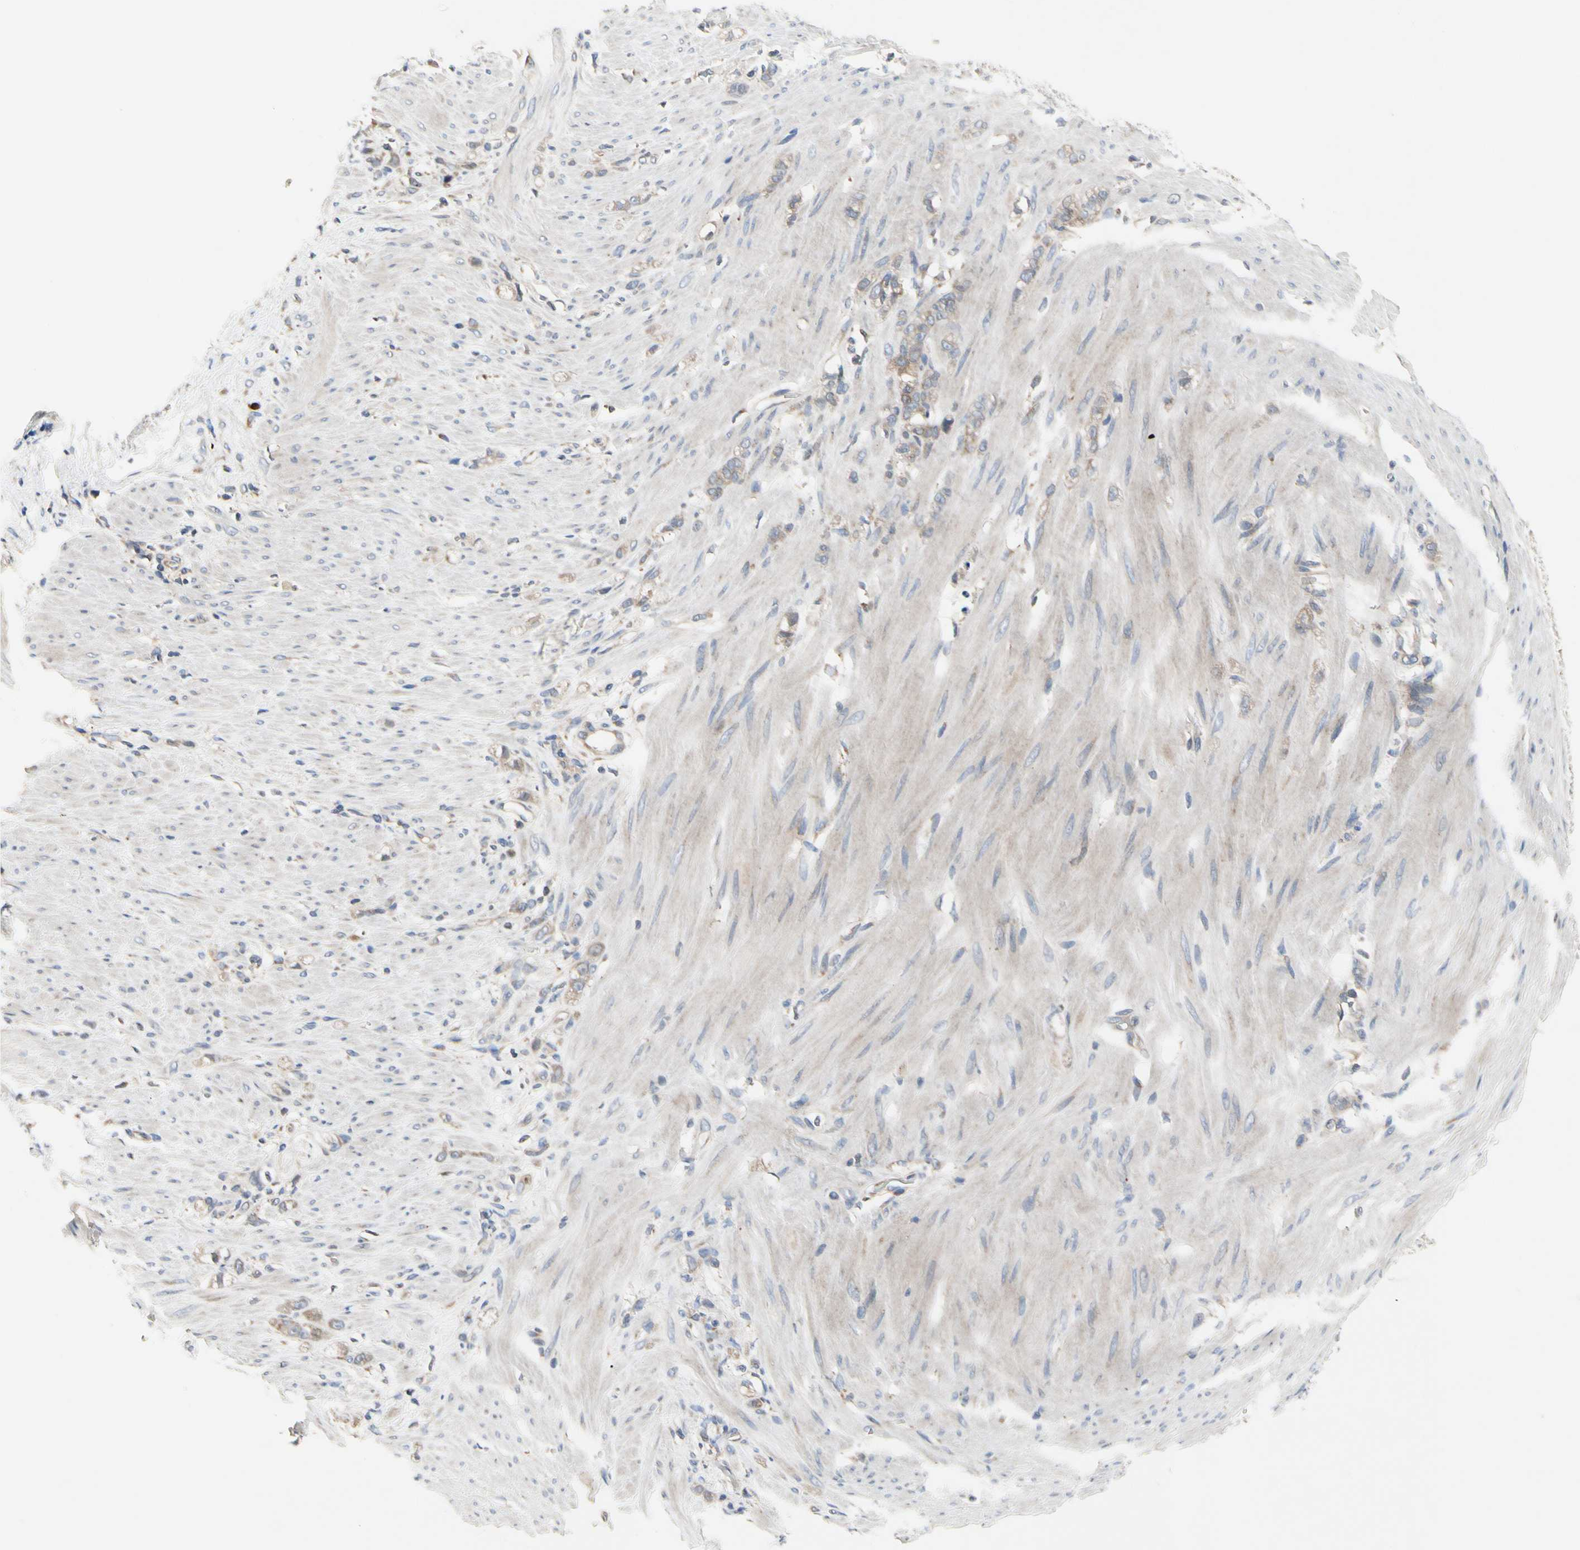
{"staining": {"intensity": "weak", "quantity": ">75%", "location": "cytoplasmic/membranous"}, "tissue": "stomach cancer", "cell_type": "Tumor cells", "image_type": "cancer", "snomed": [{"axis": "morphology", "description": "Adenocarcinoma, NOS"}, {"axis": "topography", "description": "Stomach"}], "caption": "Stomach adenocarcinoma tissue displays weak cytoplasmic/membranous positivity in about >75% of tumor cells", "gene": "MMEL1", "patient": {"sex": "male", "age": 82}}